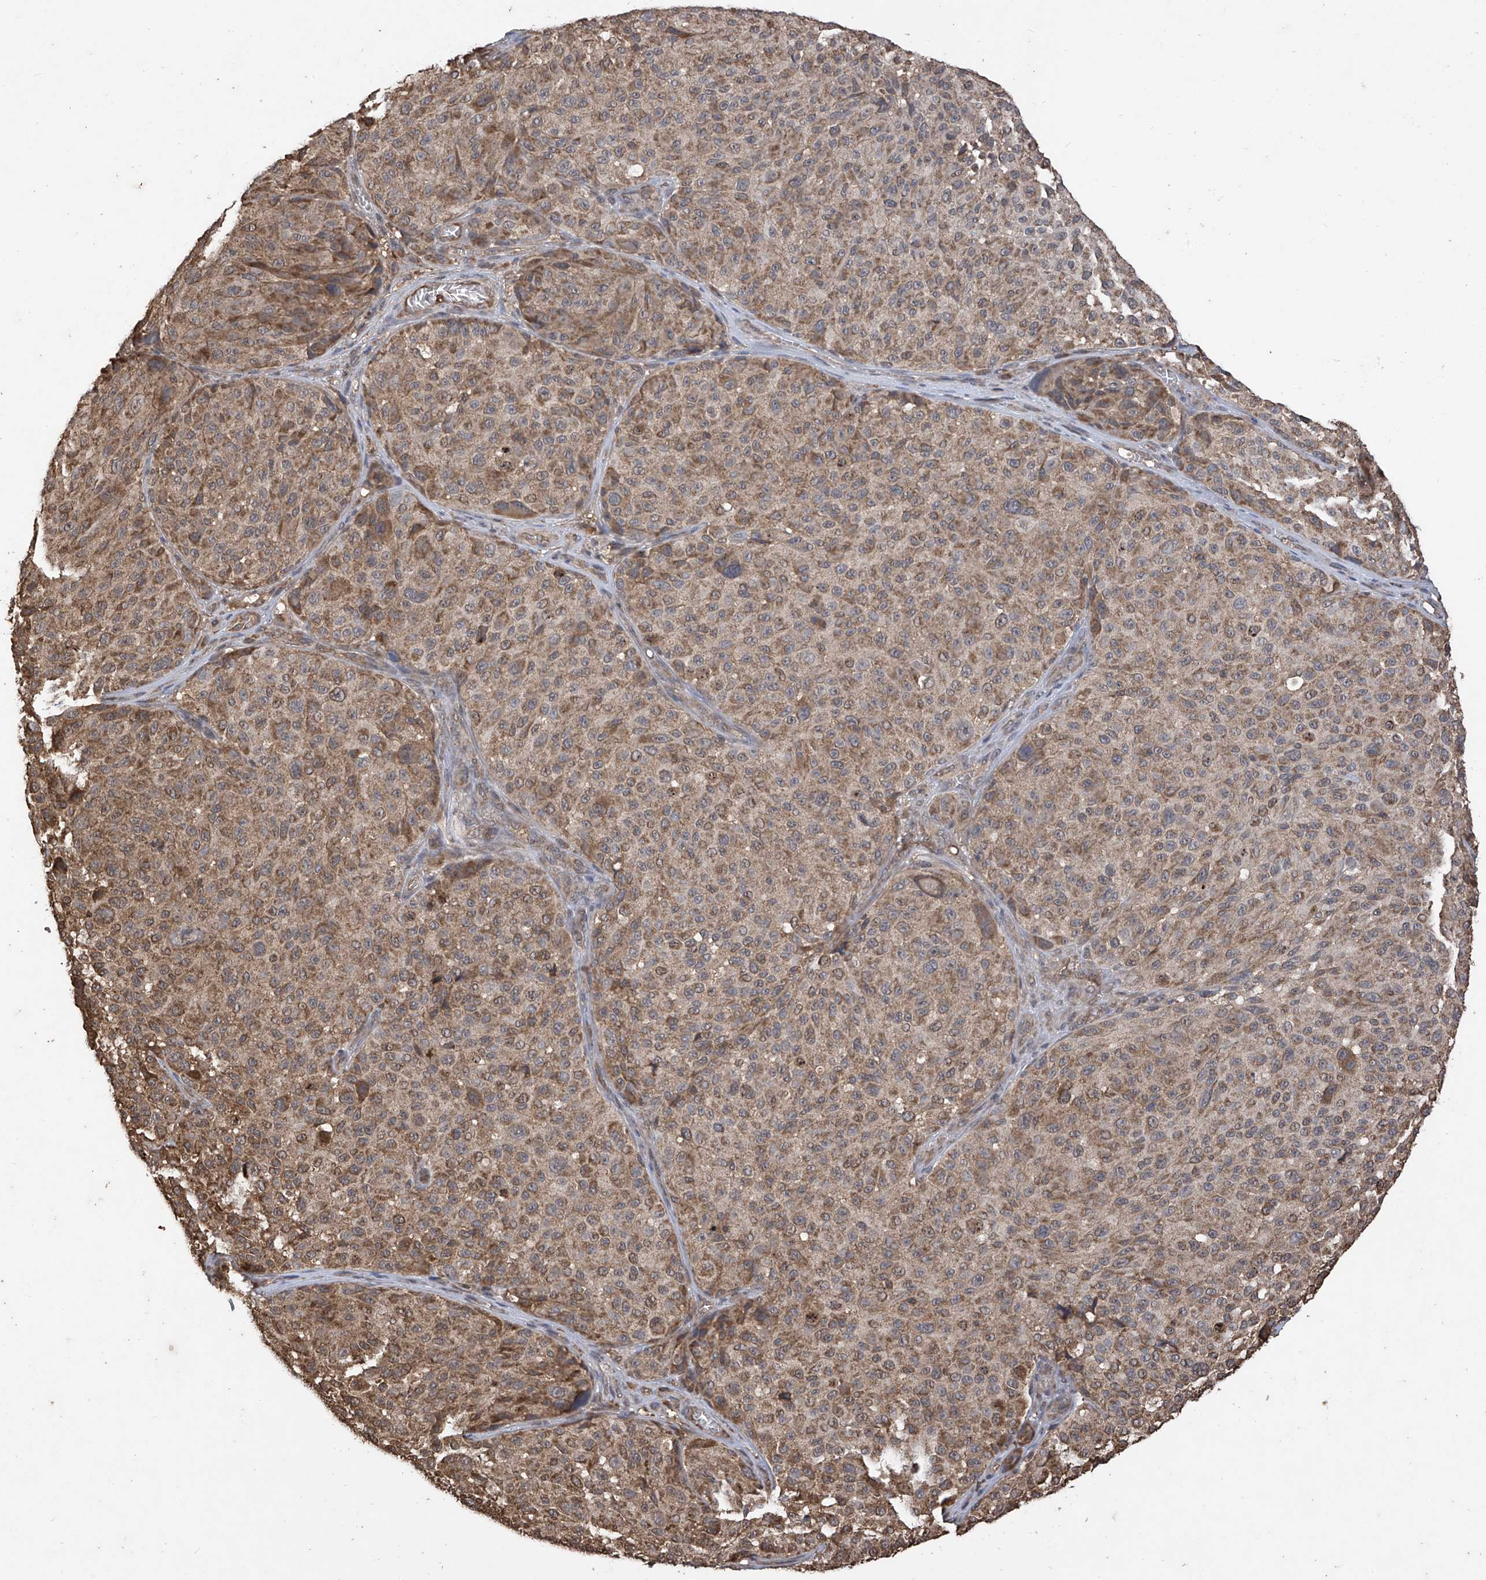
{"staining": {"intensity": "moderate", "quantity": ">75%", "location": "cytoplasmic/membranous"}, "tissue": "melanoma", "cell_type": "Tumor cells", "image_type": "cancer", "snomed": [{"axis": "morphology", "description": "Malignant melanoma, NOS"}, {"axis": "topography", "description": "Skin"}], "caption": "Immunohistochemical staining of malignant melanoma displays medium levels of moderate cytoplasmic/membranous protein positivity in about >75% of tumor cells.", "gene": "PNPT1", "patient": {"sex": "male", "age": 83}}